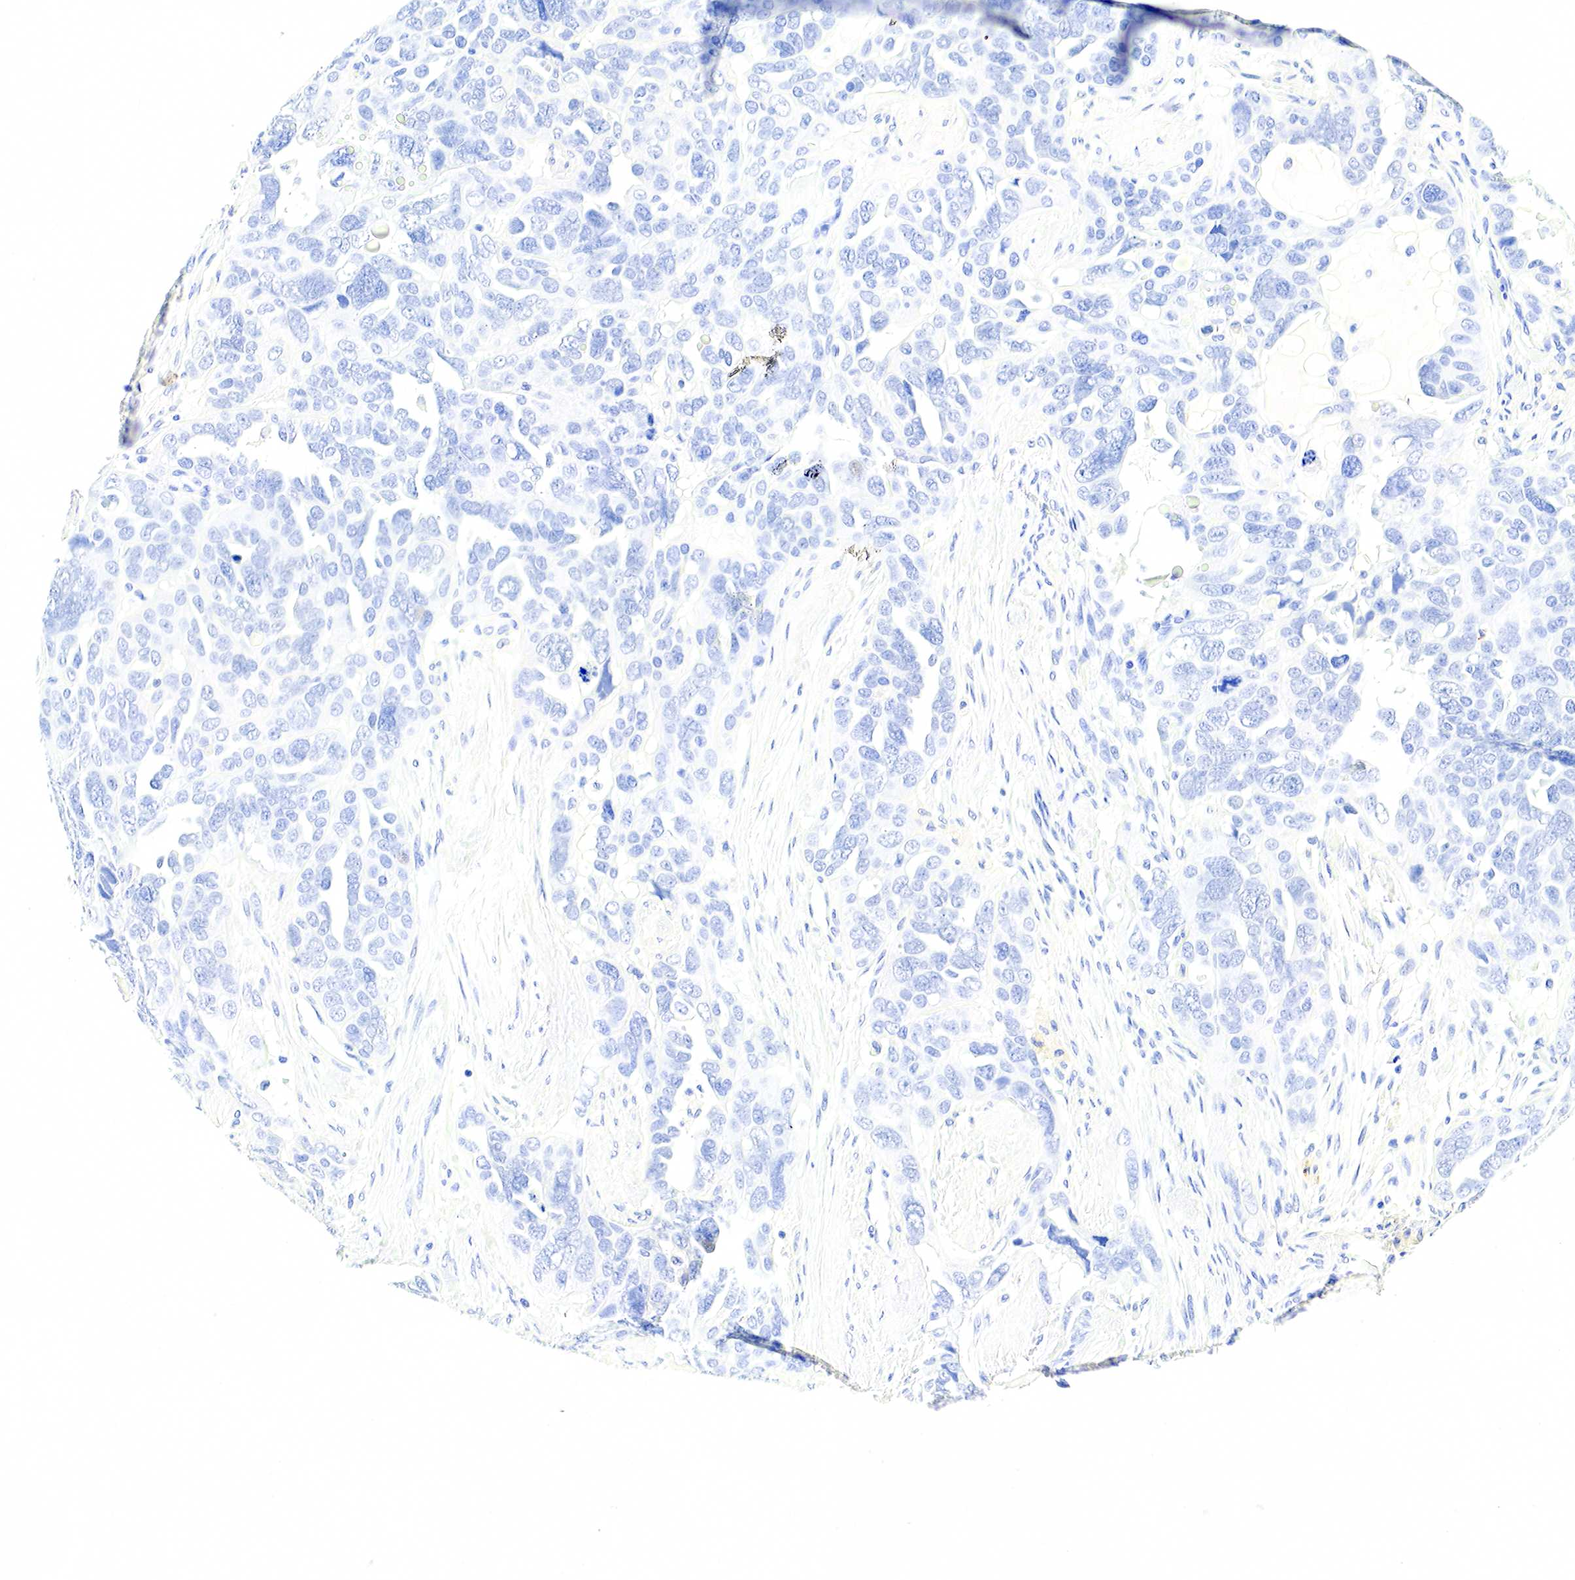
{"staining": {"intensity": "negative", "quantity": "none", "location": "none"}, "tissue": "ovarian cancer", "cell_type": "Tumor cells", "image_type": "cancer", "snomed": [{"axis": "morphology", "description": "Cystadenocarcinoma, serous, NOS"}, {"axis": "topography", "description": "Ovary"}], "caption": "An immunohistochemistry micrograph of ovarian serous cystadenocarcinoma is shown. There is no staining in tumor cells of ovarian serous cystadenocarcinoma.", "gene": "FUT4", "patient": {"sex": "female", "age": 63}}